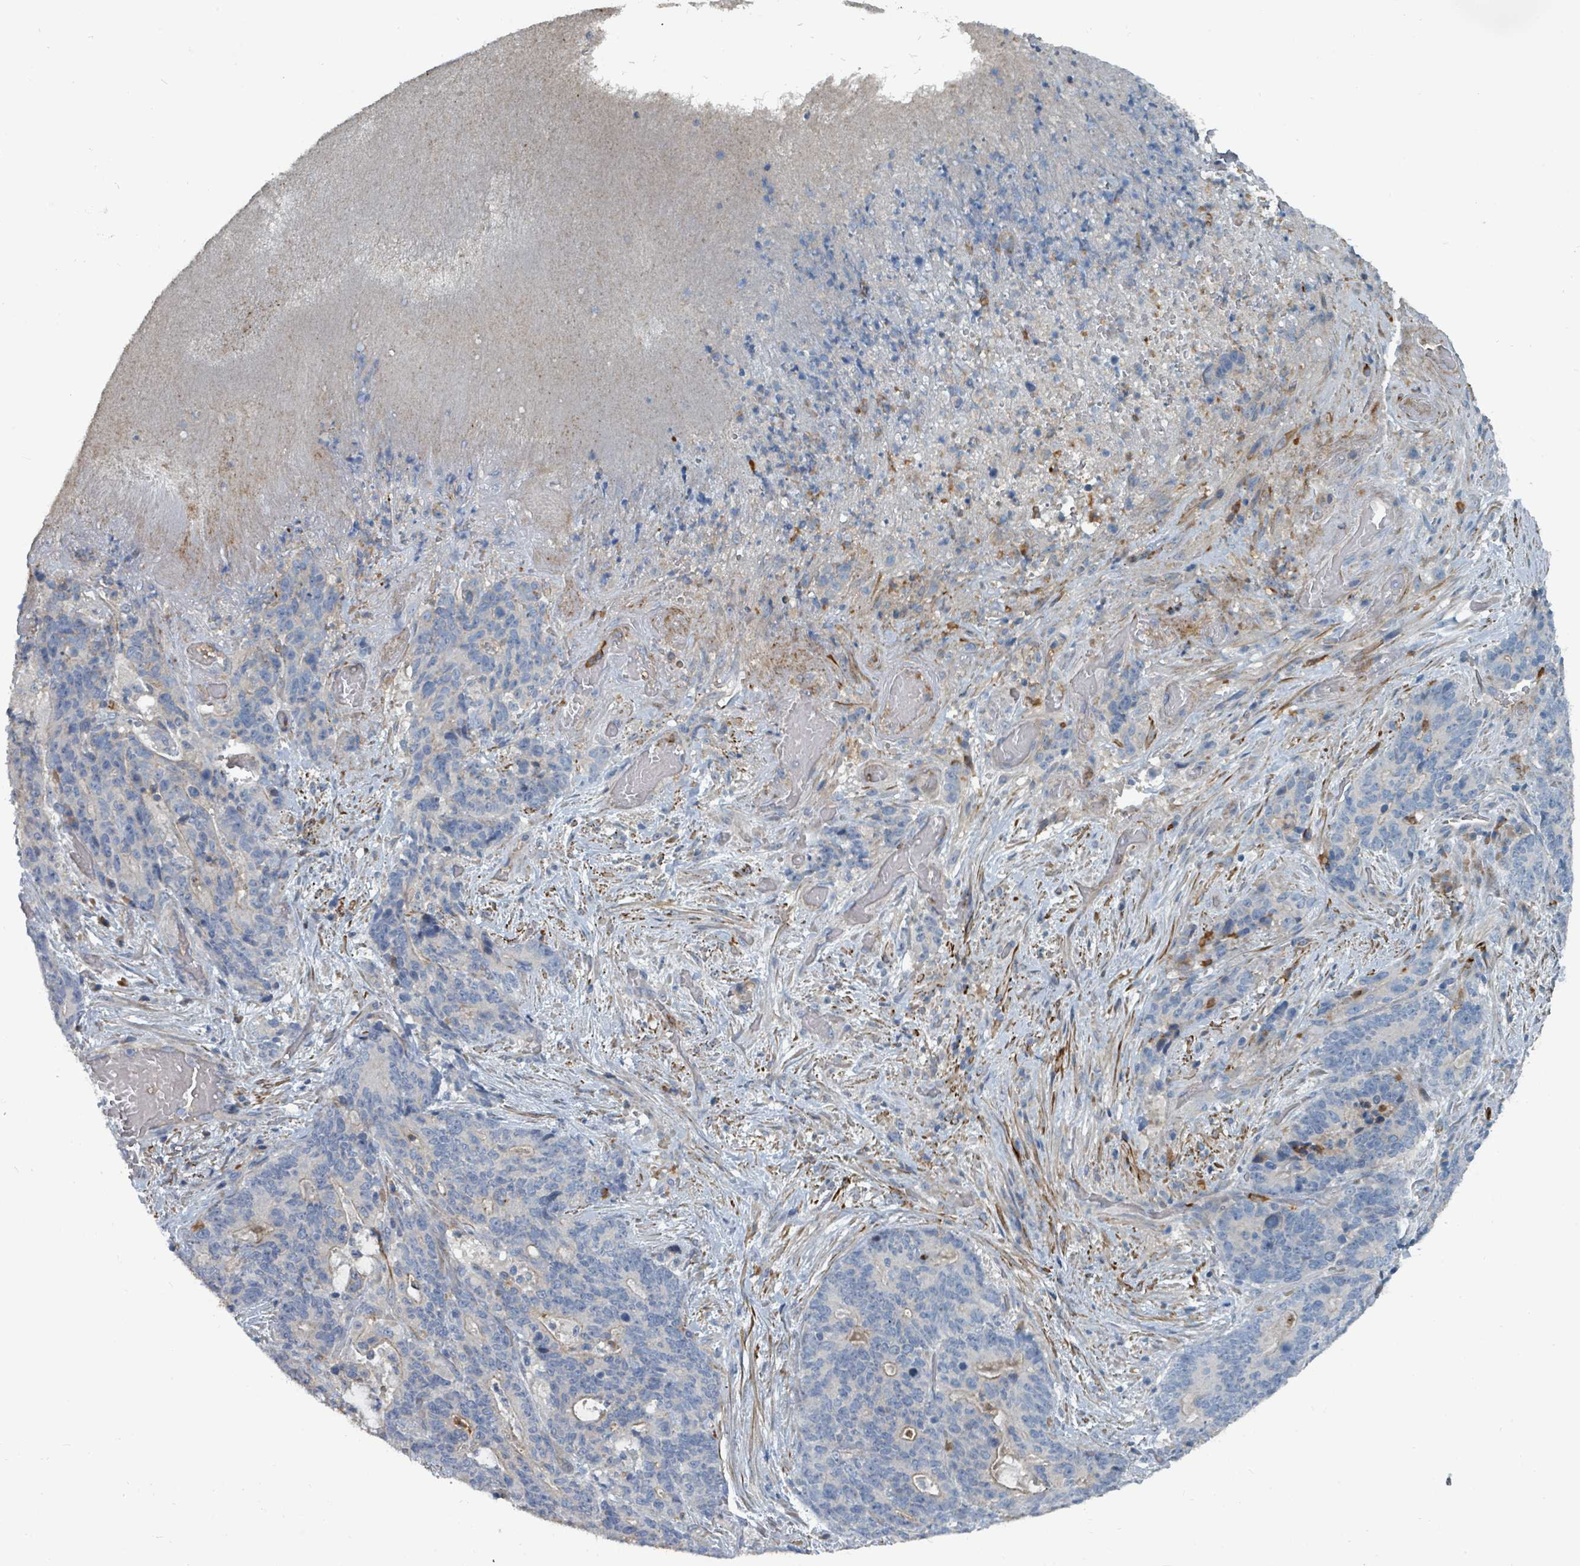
{"staining": {"intensity": "weak", "quantity": "<25%", "location": "cytoplasmic/membranous"}, "tissue": "stomach cancer", "cell_type": "Tumor cells", "image_type": "cancer", "snomed": [{"axis": "morphology", "description": "Normal tissue, NOS"}, {"axis": "morphology", "description": "Adenocarcinoma, NOS"}, {"axis": "topography", "description": "Stomach"}], "caption": "High power microscopy histopathology image of an immunohistochemistry (IHC) photomicrograph of stomach cancer, revealing no significant expression in tumor cells.", "gene": "SLC44A5", "patient": {"sex": "female", "age": 64}}